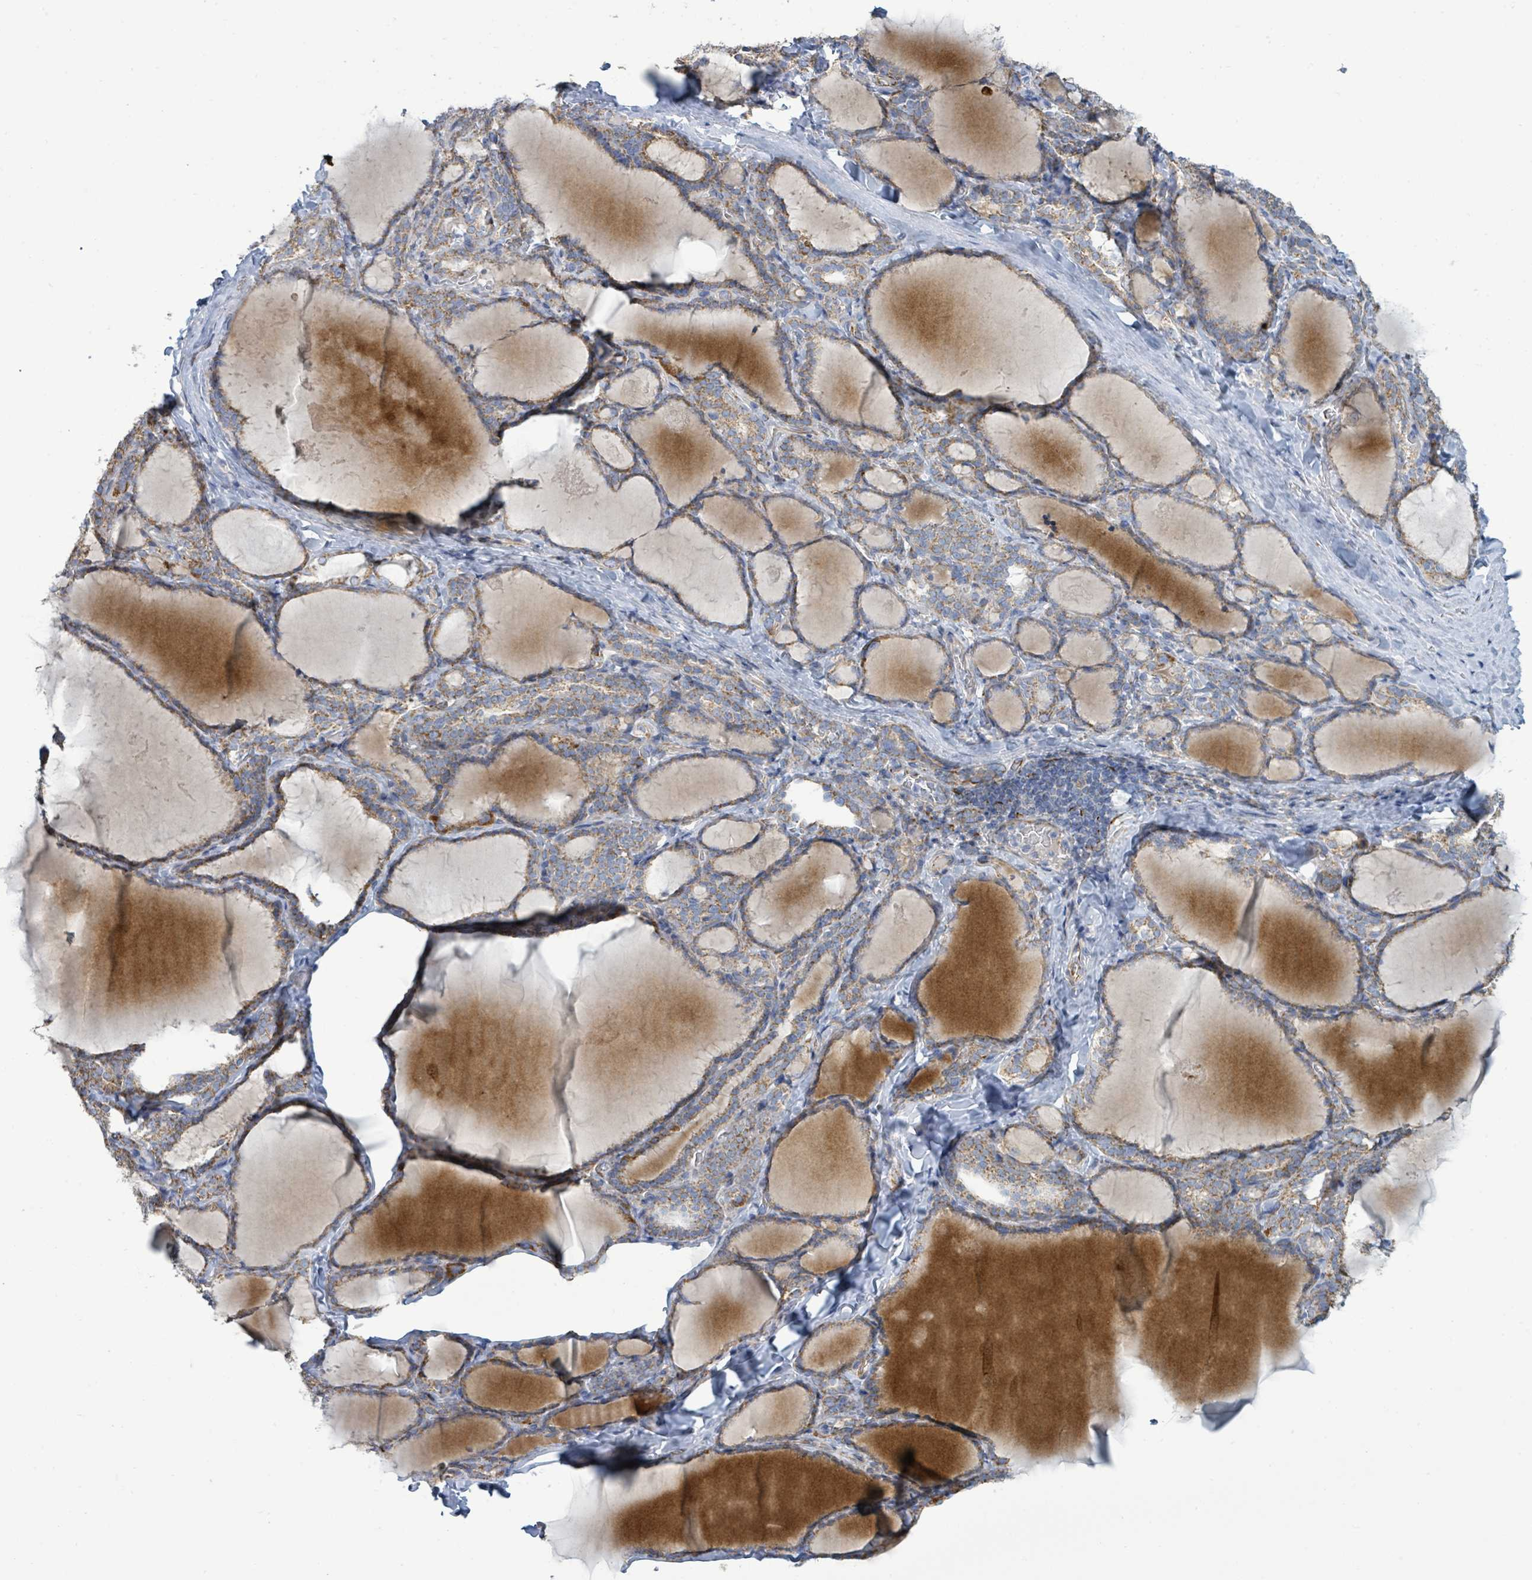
{"staining": {"intensity": "moderate", "quantity": ">75%", "location": "cytoplasmic/membranous"}, "tissue": "thyroid gland", "cell_type": "Glandular cells", "image_type": "normal", "snomed": [{"axis": "morphology", "description": "Normal tissue, NOS"}, {"axis": "topography", "description": "Thyroid gland"}], "caption": "Immunohistochemical staining of benign thyroid gland shows moderate cytoplasmic/membranous protein positivity in about >75% of glandular cells.", "gene": "ALG12", "patient": {"sex": "female", "age": 31}}